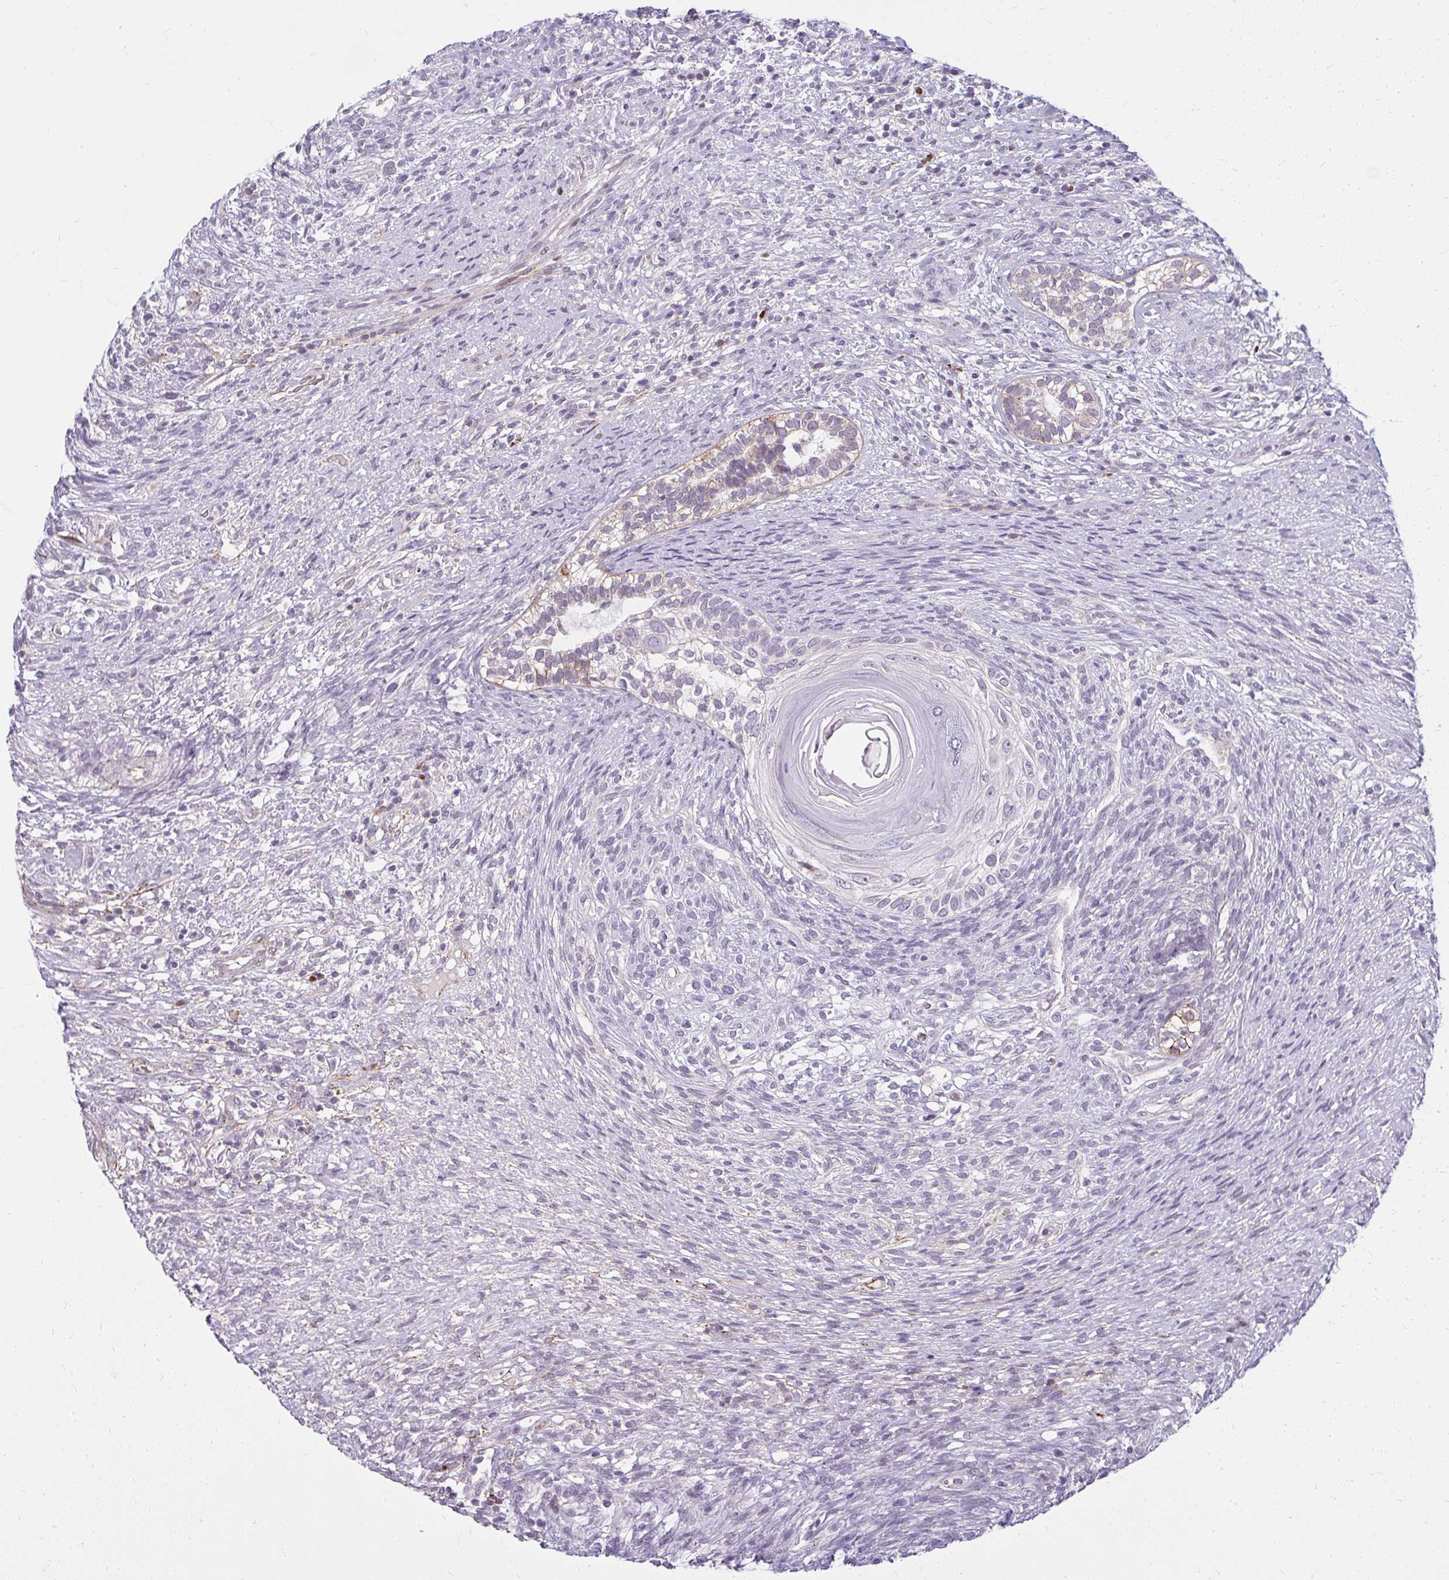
{"staining": {"intensity": "negative", "quantity": "none", "location": "none"}, "tissue": "testis cancer", "cell_type": "Tumor cells", "image_type": "cancer", "snomed": [{"axis": "morphology", "description": "Seminoma, NOS"}, {"axis": "morphology", "description": "Carcinoma, Embryonal, NOS"}, {"axis": "topography", "description": "Testis"}], "caption": "A histopathology image of human testis cancer is negative for staining in tumor cells. (Brightfield microscopy of DAB immunohistochemistry (IHC) at high magnification).", "gene": "ZFYVE26", "patient": {"sex": "male", "age": 41}}